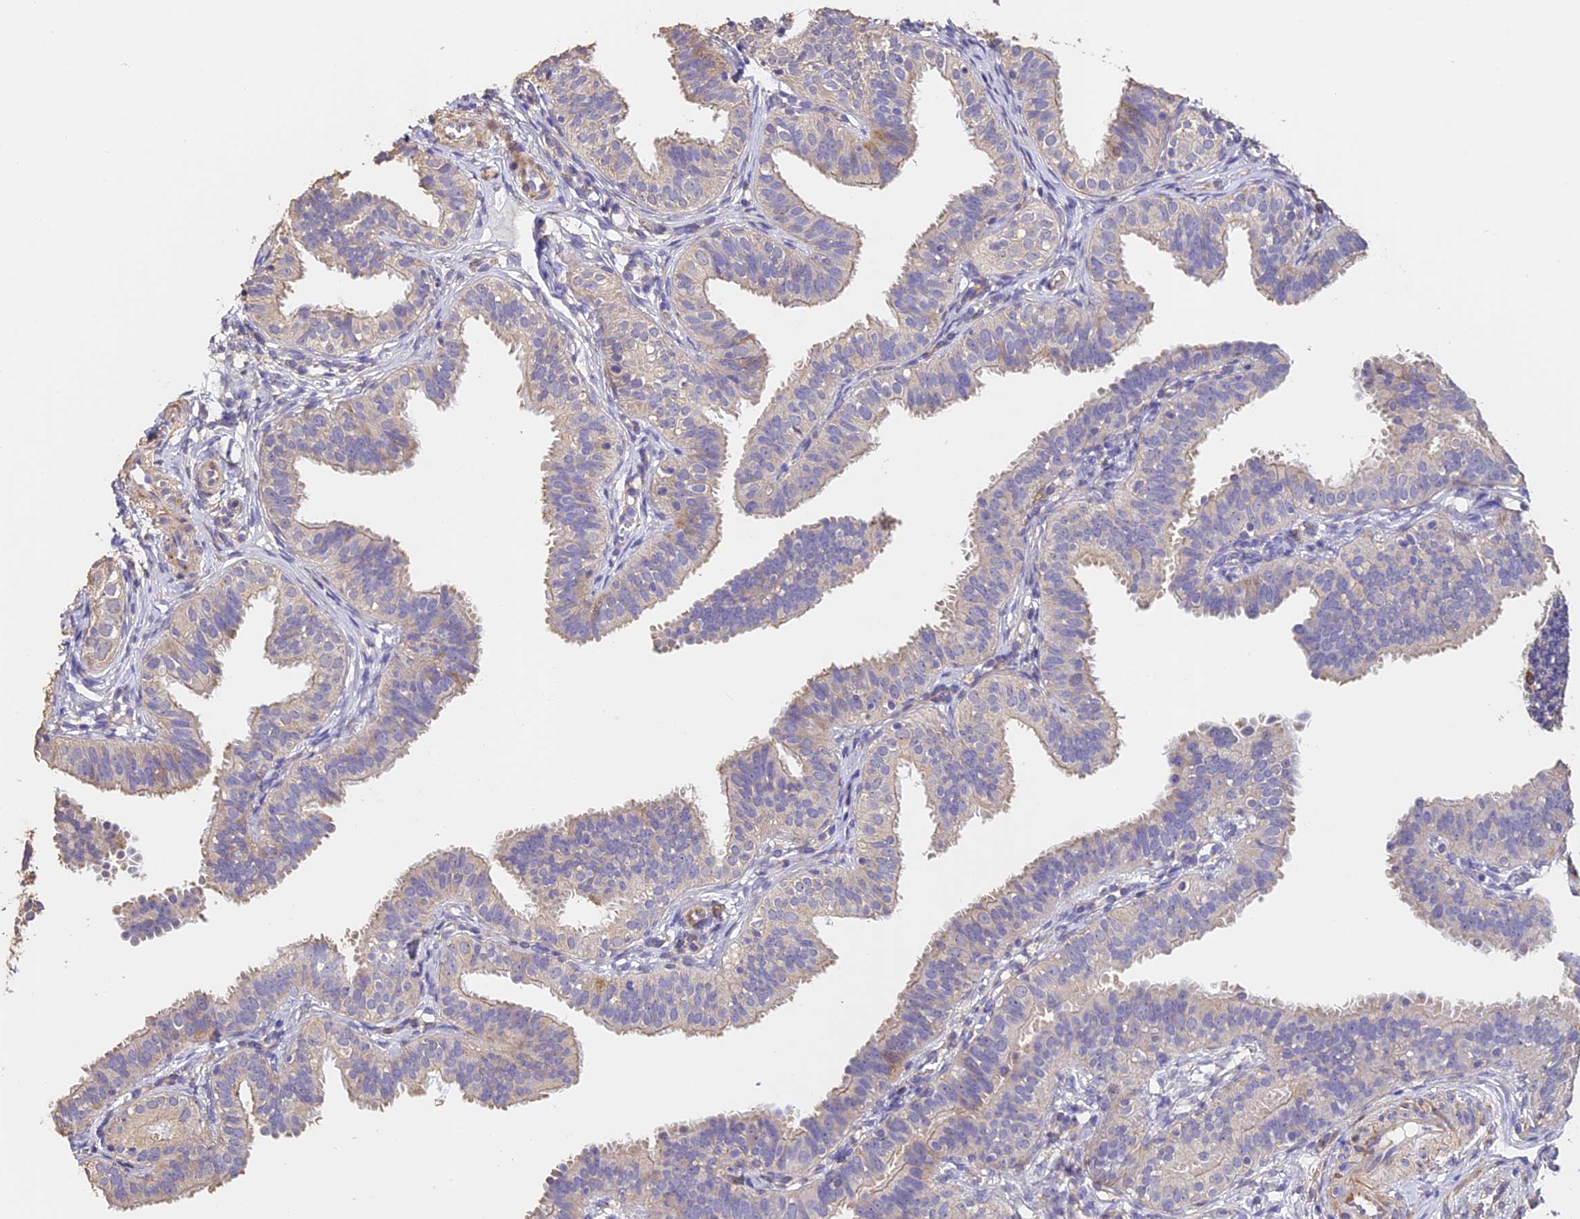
{"staining": {"intensity": "weak", "quantity": "25%-75%", "location": "cytoplasmic/membranous"}, "tissue": "fallopian tube", "cell_type": "Glandular cells", "image_type": "normal", "snomed": [{"axis": "morphology", "description": "Normal tissue, NOS"}, {"axis": "topography", "description": "Fallopian tube"}], "caption": "Immunohistochemical staining of unremarkable human fallopian tube reveals weak cytoplasmic/membranous protein staining in about 25%-75% of glandular cells.", "gene": "SLC11A1", "patient": {"sex": "female", "age": 35}}